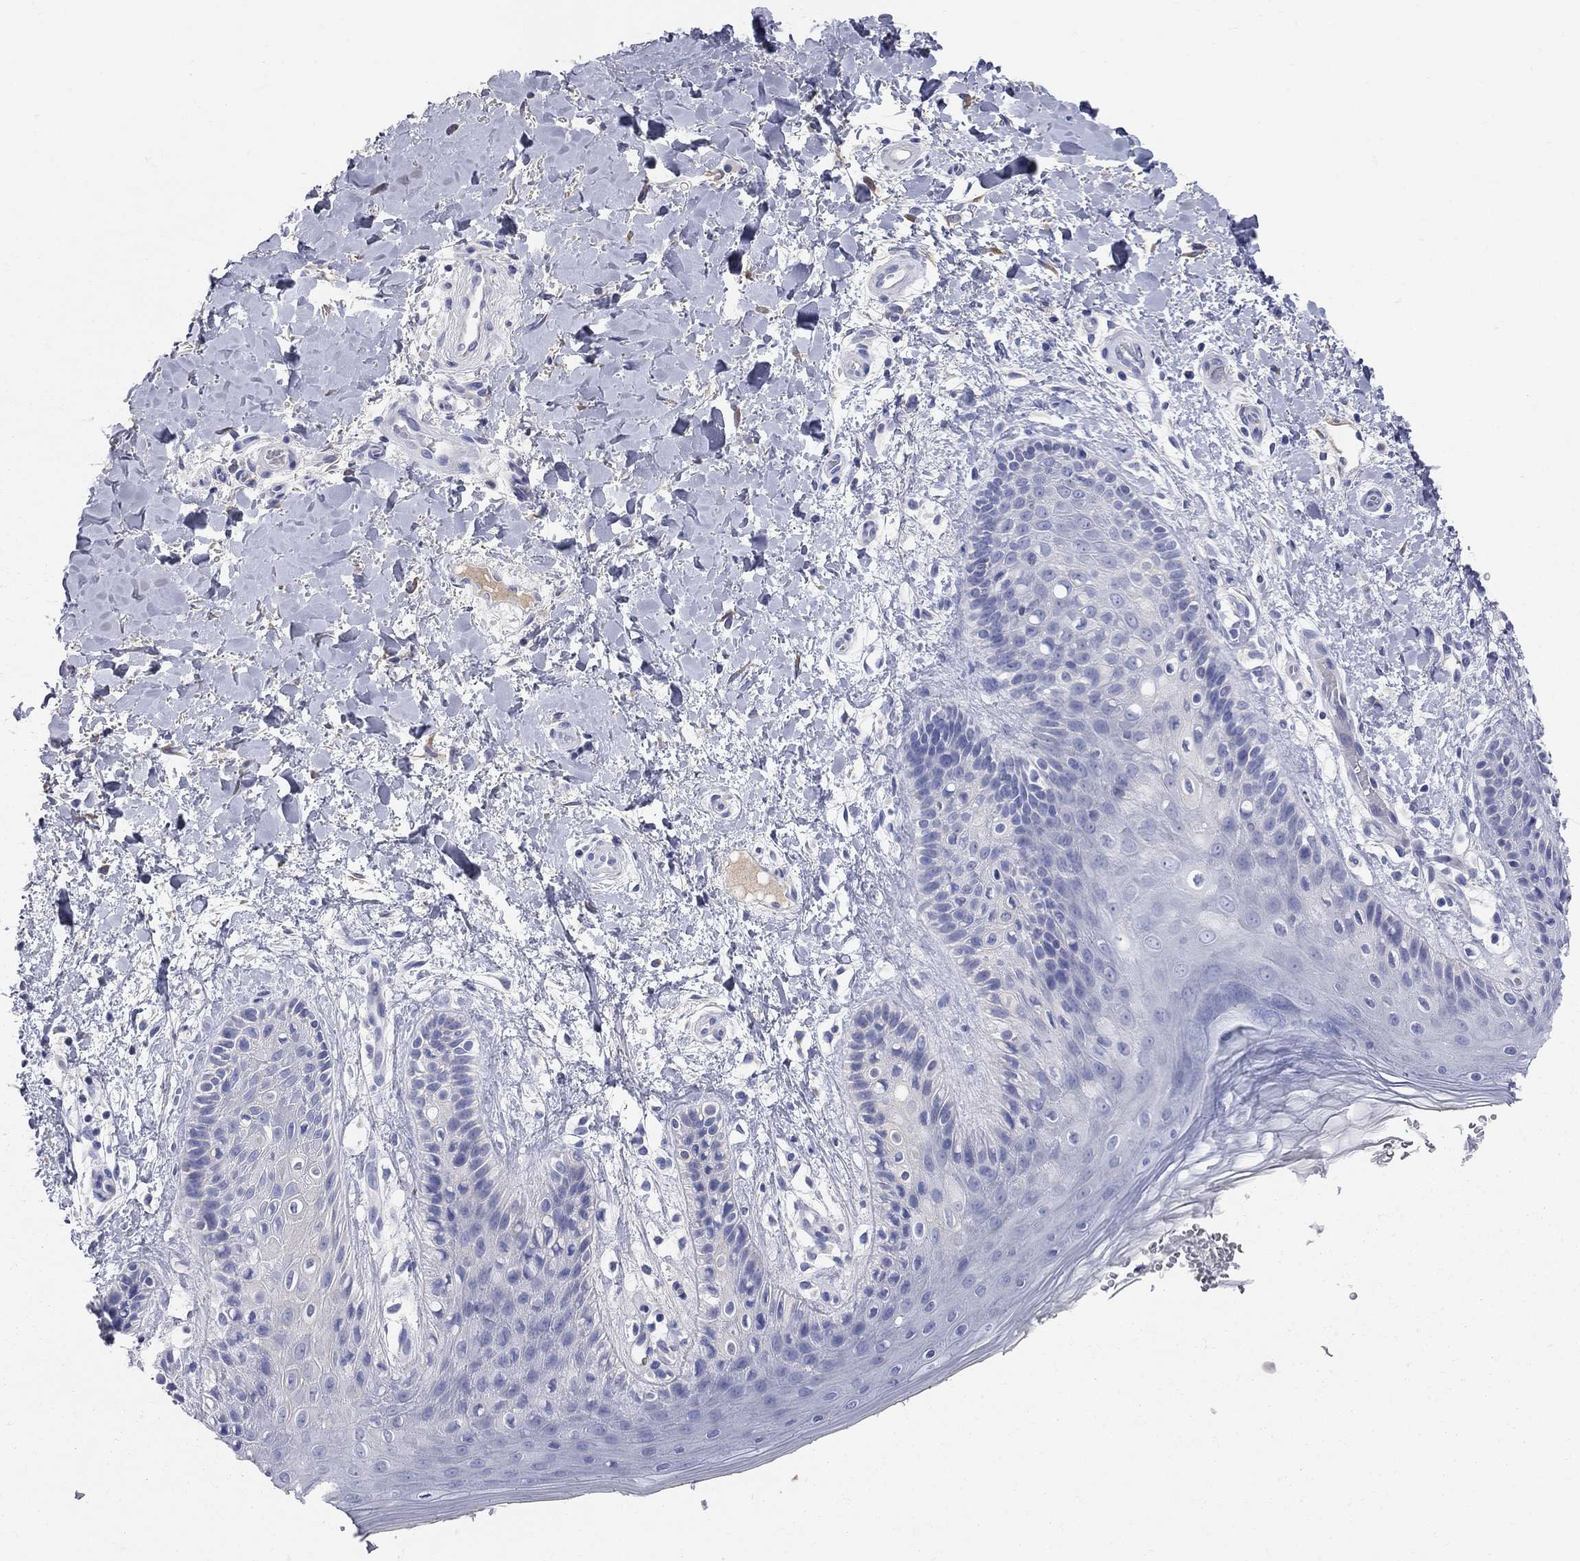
{"staining": {"intensity": "negative", "quantity": "none", "location": "none"}, "tissue": "skin", "cell_type": "Epidermal cells", "image_type": "normal", "snomed": [{"axis": "morphology", "description": "Normal tissue, NOS"}, {"axis": "topography", "description": "Anal"}], "caption": "An IHC histopathology image of normal skin is shown. There is no staining in epidermal cells of skin. Brightfield microscopy of immunohistochemistry stained with DAB (3,3'-diaminobenzidine) (brown) and hematoxylin (blue), captured at high magnification.", "gene": "AOX1", "patient": {"sex": "male", "age": 36}}